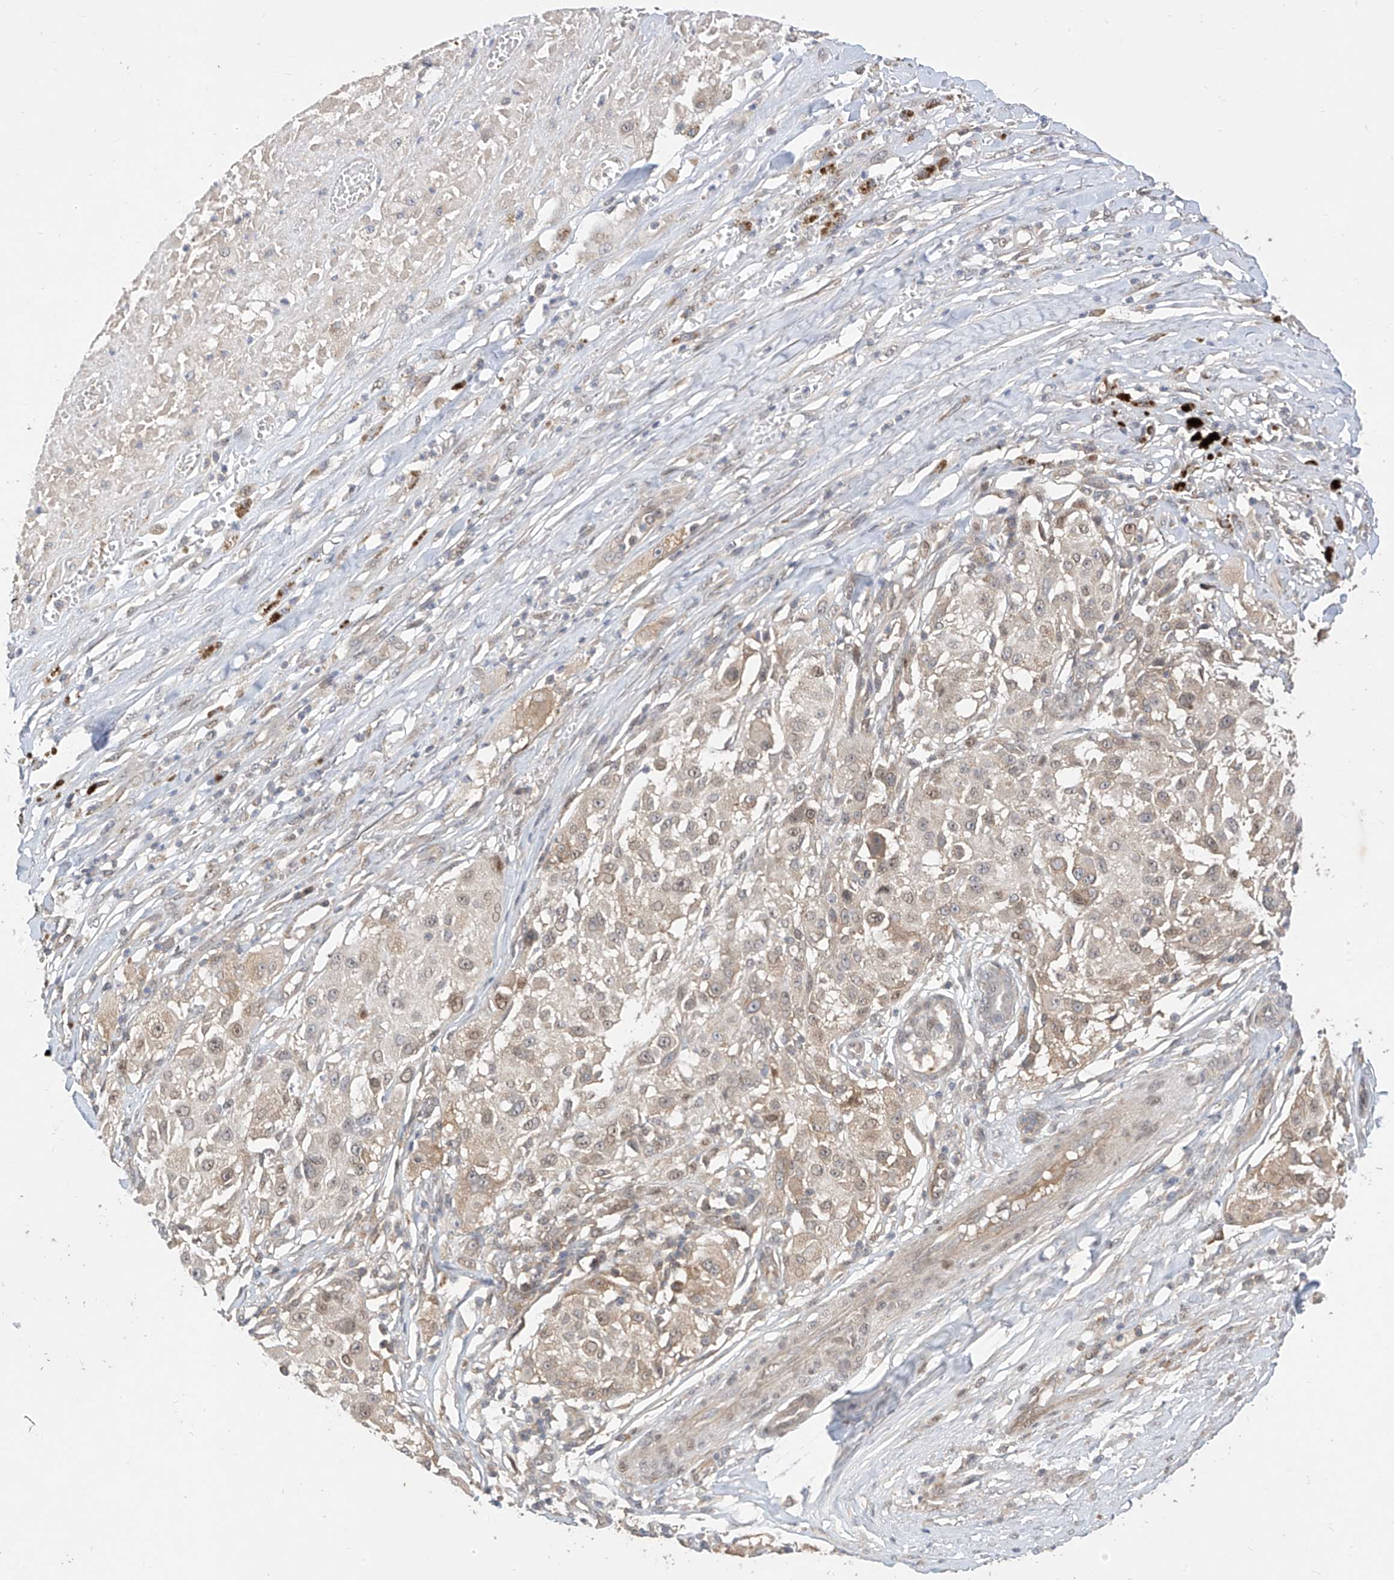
{"staining": {"intensity": "weak", "quantity": "<25%", "location": "cytoplasmic/membranous"}, "tissue": "melanoma", "cell_type": "Tumor cells", "image_type": "cancer", "snomed": [{"axis": "morphology", "description": "Necrosis, NOS"}, {"axis": "morphology", "description": "Malignant melanoma, NOS"}, {"axis": "topography", "description": "Skin"}], "caption": "There is no significant staining in tumor cells of melanoma.", "gene": "MRTFA", "patient": {"sex": "female", "age": 87}}